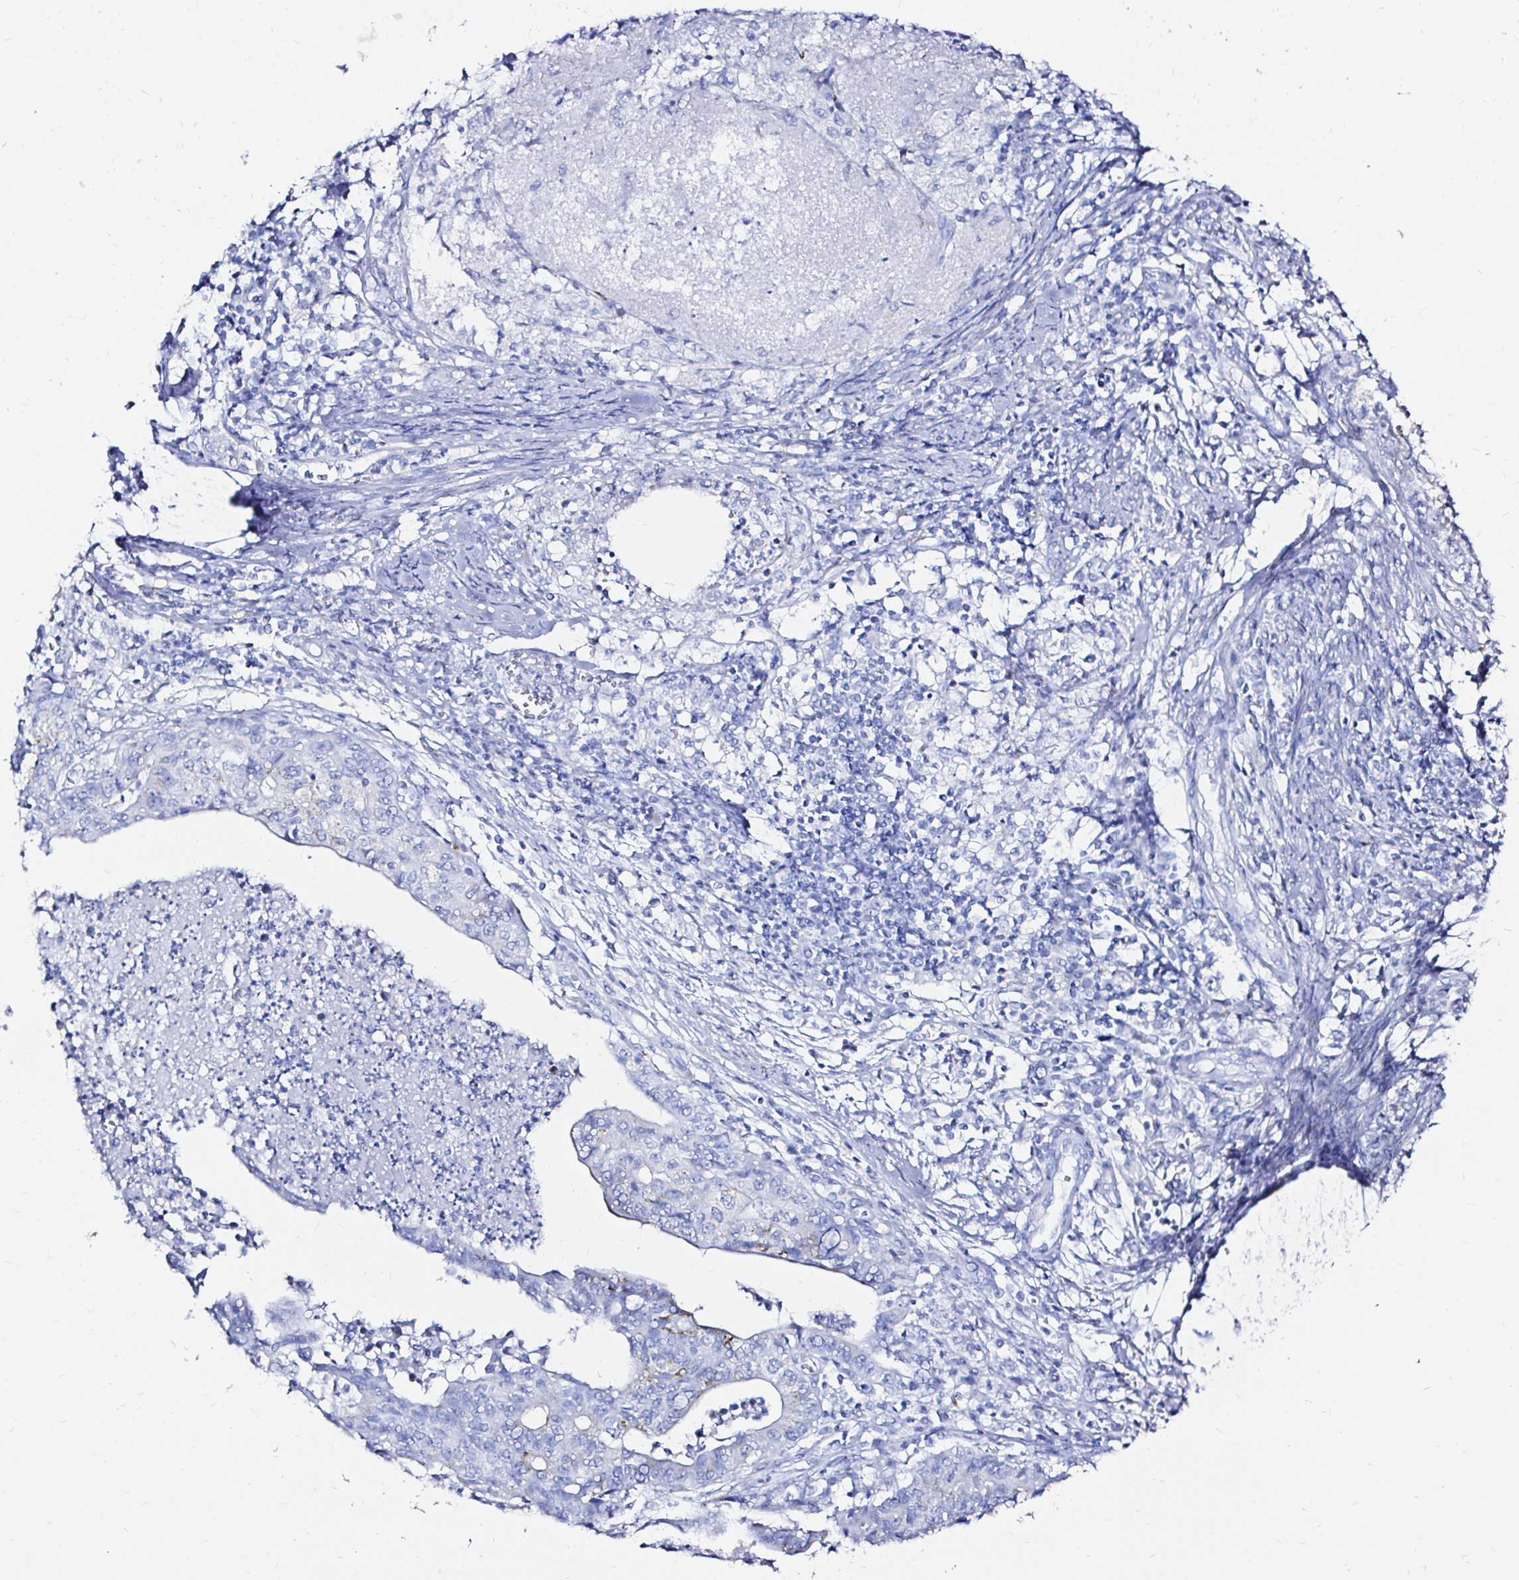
{"staining": {"intensity": "negative", "quantity": "none", "location": "none"}, "tissue": "endometrial cancer", "cell_type": "Tumor cells", "image_type": "cancer", "snomed": [{"axis": "morphology", "description": "Adenocarcinoma, NOS"}, {"axis": "topography", "description": "Endometrium"}], "caption": "Endometrial adenocarcinoma was stained to show a protein in brown. There is no significant expression in tumor cells. Brightfield microscopy of immunohistochemistry stained with DAB (brown) and hematoxylin (blue), captured at high magnification.", "gene": "ZNF432", "patient": {"sex": "female", "age": 65}}